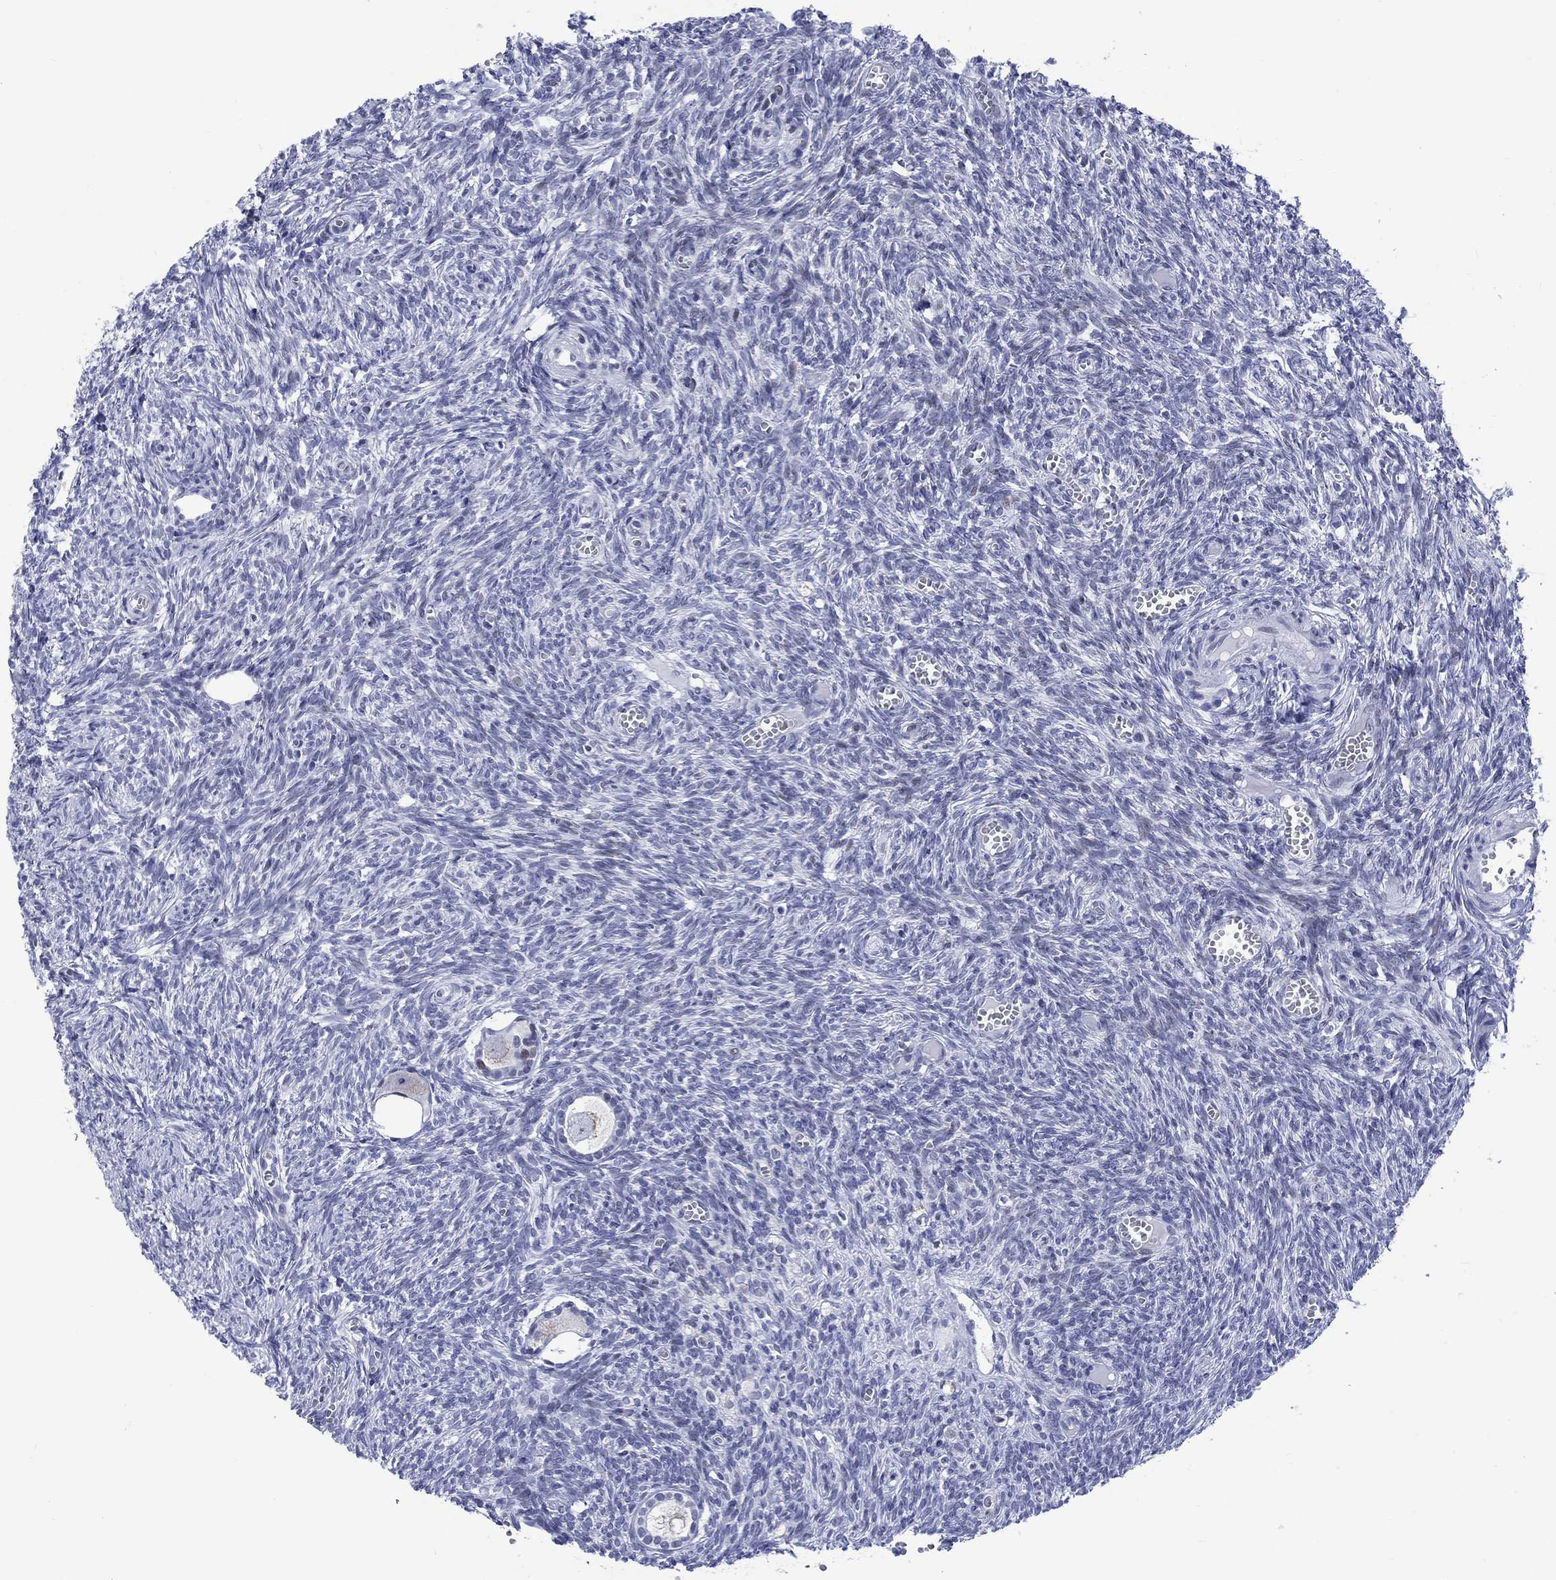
{"staining": {"intensity": "moderate", "quantity": "<25%", "location": "cytoplasmic/membranous"}, "tissue": "ovary", "cell_type": "Follicle cells", "image_type": "normal", "snomed": [{"axis": "morphology", "description": "Normal tissue, NOS"}, {"axis": "topography", "description": "Ovary"}], "caption": "An immunohistochemistry photomicrograph of unremarkable tissue is shown. Protein staining in brown shows moderate cytoplasmic/membranous positivity in ovary within follicle cells.", "gene": "CDCA2", "patient": {"sex": "female", "age": 43}}